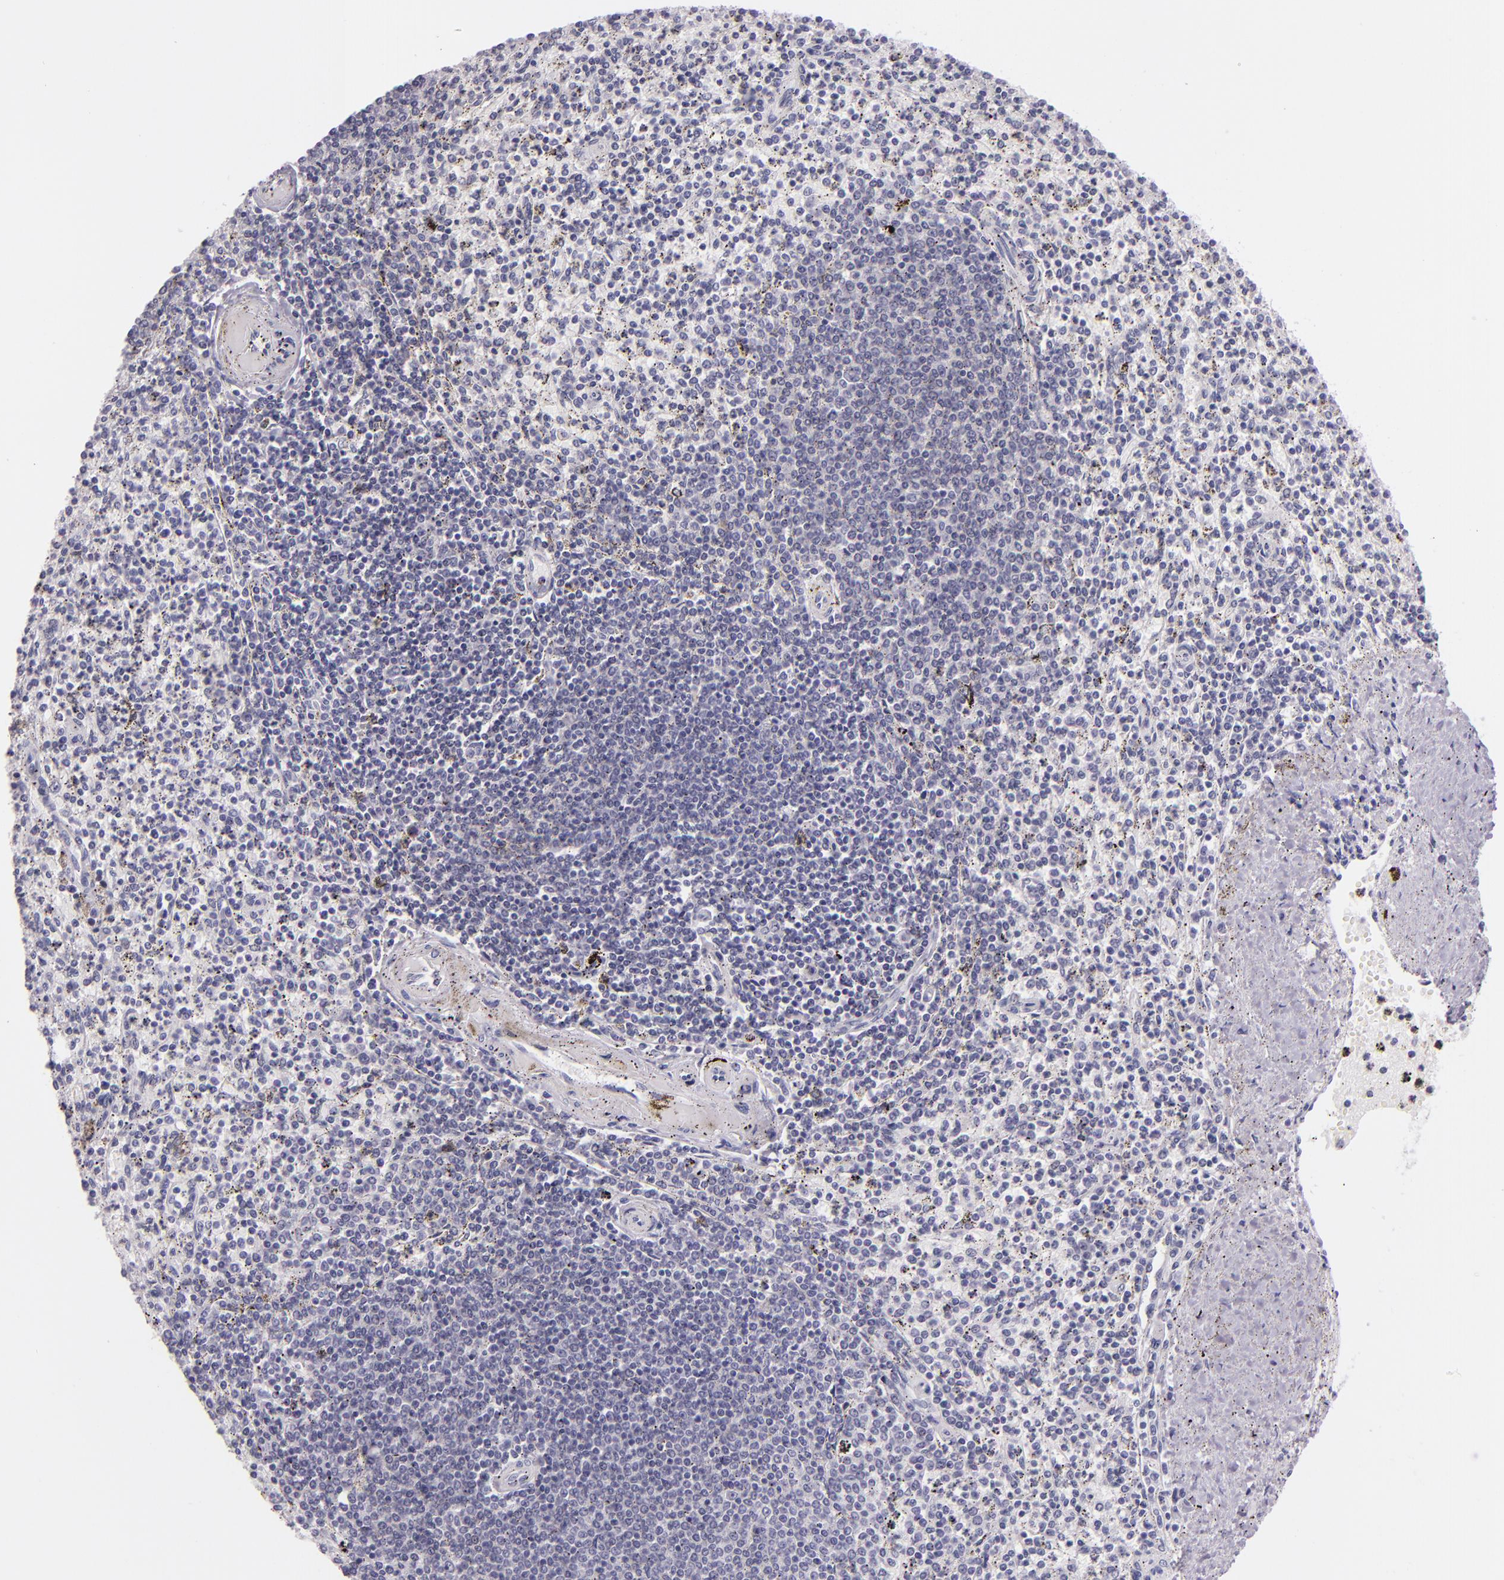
{"staining": {"intensity": "negative", "quantity": "none", "location": "none"}, "tissue": "spleen", "cell_type": "Cells in red pulp", "image_type": "normal", "snomed": [{"axis": "morphology", "description": "Normal tissue, NOS"}, {"axis": "topography", "description": "Spleen"}], "caption": "Histopathology image shows no significant protein staining in cells in red pulp of benign spleen.", "gene": "HSP90AA1", "patient": {"sex": "male", "age": 72}}